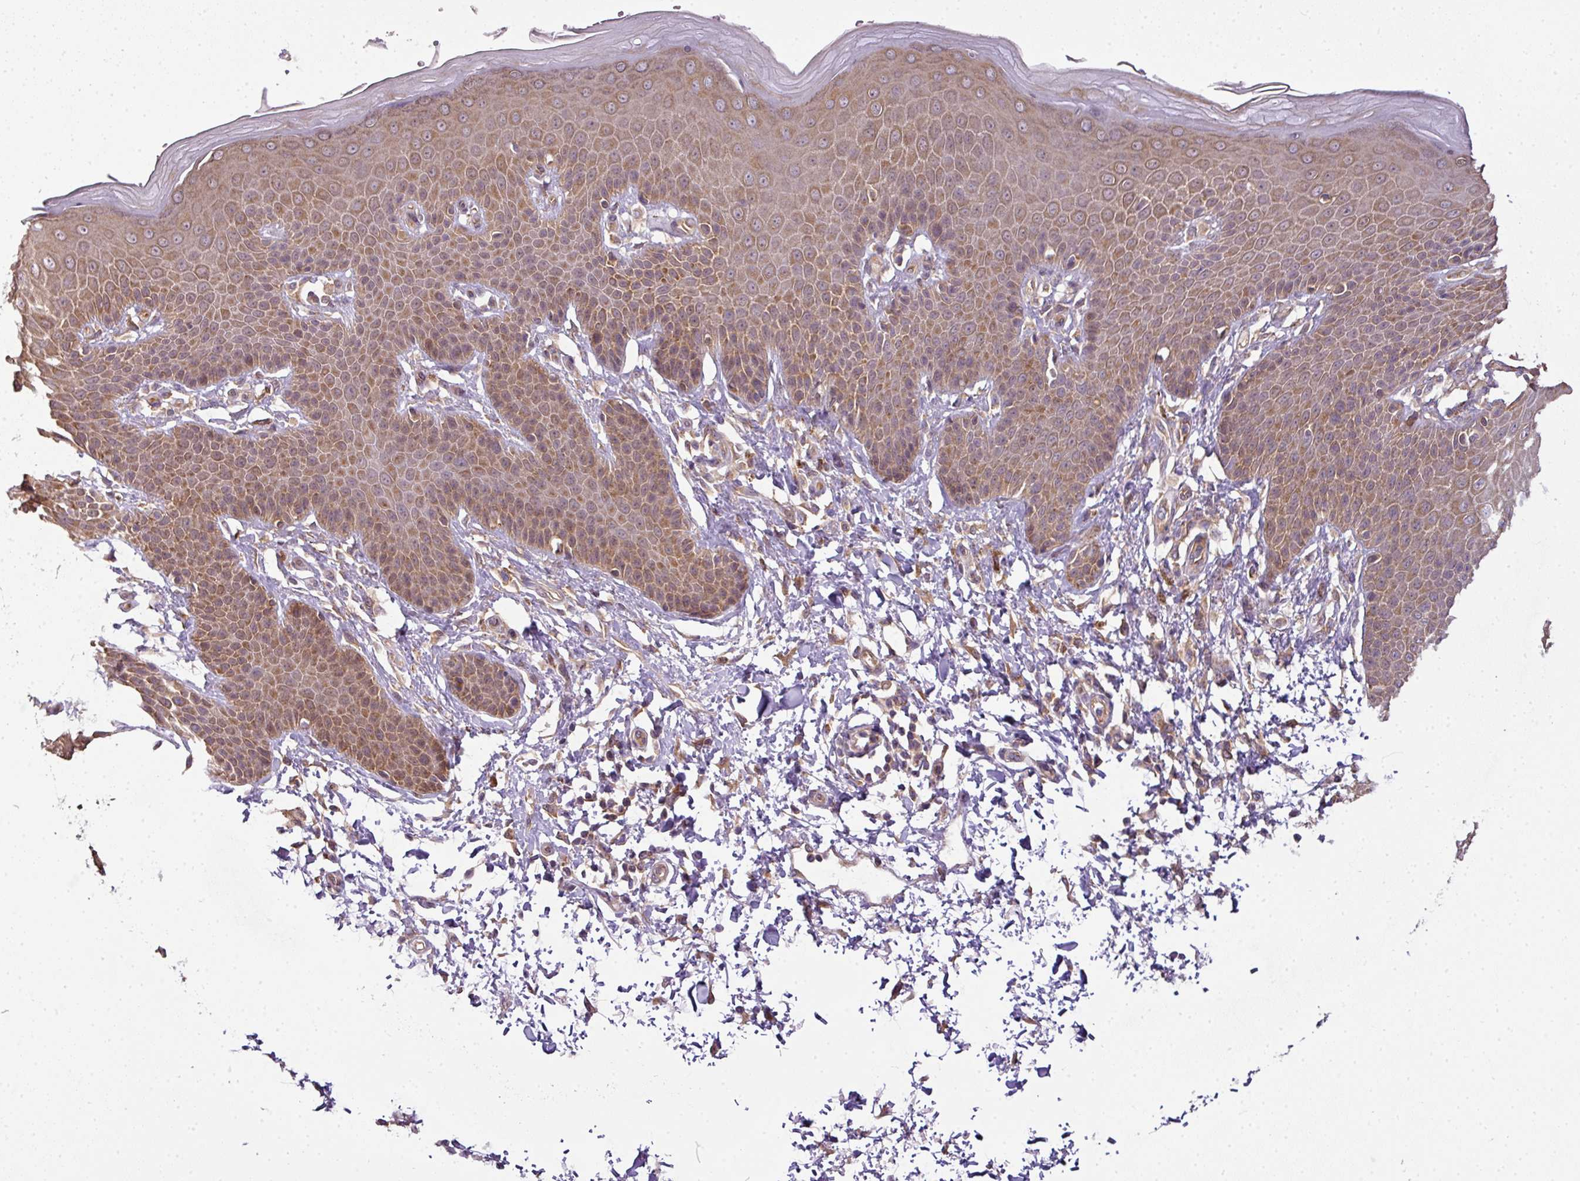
{"staining": {"intensity": "moderate", "quantity": ">75%", "location": "cytoplasmic/membranous,nuclear"}, "tissue": "skin", "cell_type": "Epidermal cells", "image_type": "normal", "snomed": [{"axis": "morphology", "description": "Normal tissue, NOS"}, {"axis": "topography", "description": "Peripheral nerve tissue"}], "caption": "Epidermal cells display moderate cytoplasmic/membranous,nuclear expression in approximately >75% of cells in unremarkable skin. Using DAB (brown) and hematoxylin (blue) stains, captured at high magnification using brightfield microscopy.", "gene": "RBM14", "patient": {"sex": "male", "age": 51}}